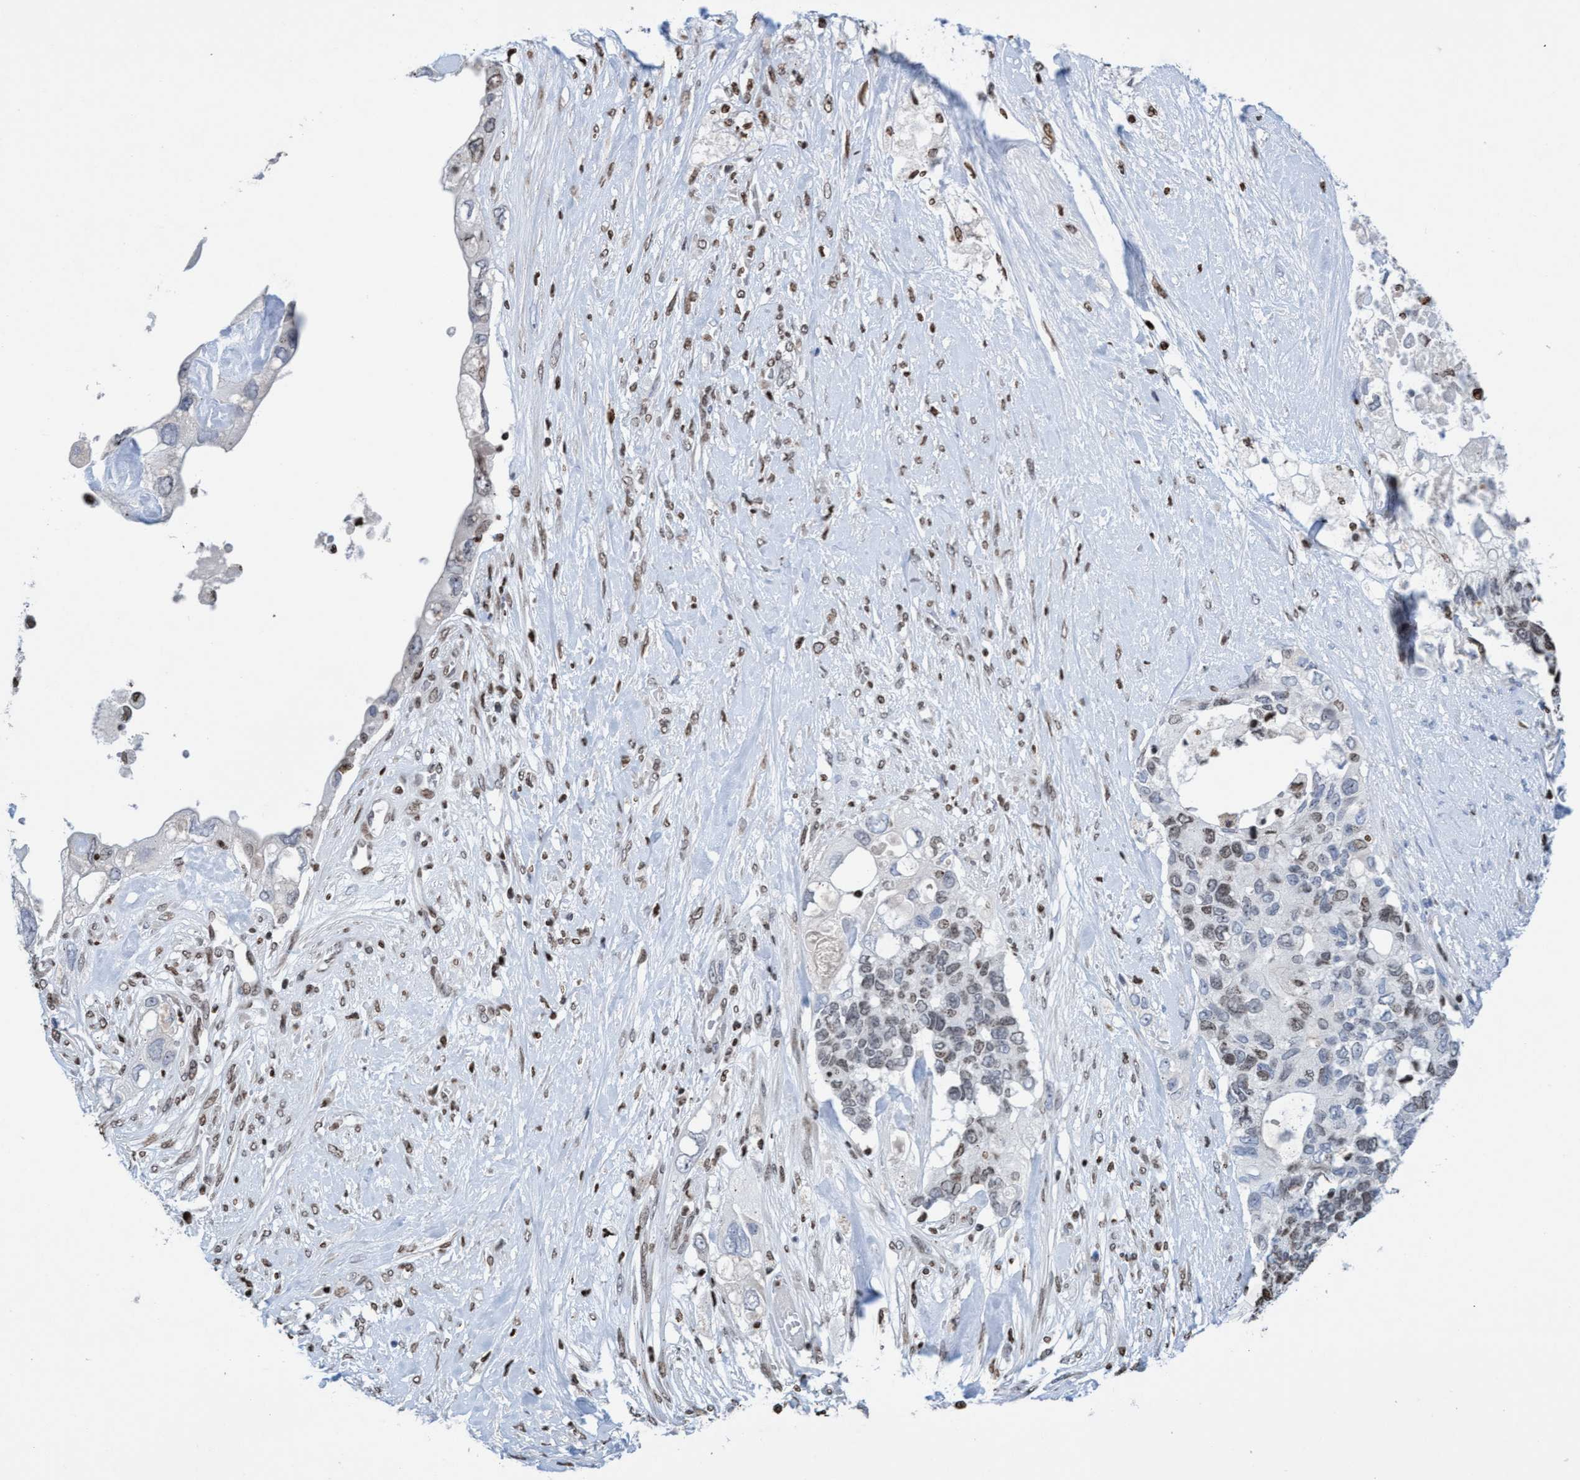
{"staining": {"intensity": "weak", "quantity": "25%-75%", "location": "nuclear"}, "tissue": "pancreatic cancer", "cell_type": "Tumor cells", "image_type": "cancer", "snomed": [{"axis": "morphology", "description": "Adenocarcinoma, NOS"}, {"axis": "topography", "description": "Pancreas"}], "caption": "Tumor cells show weak nuclear positivity in approximately 25%-75% of cells in pancreatic cancer (adenocarcinoma).", "gene": "CBX2", "patient": {"sex": "female", "age": 56}}